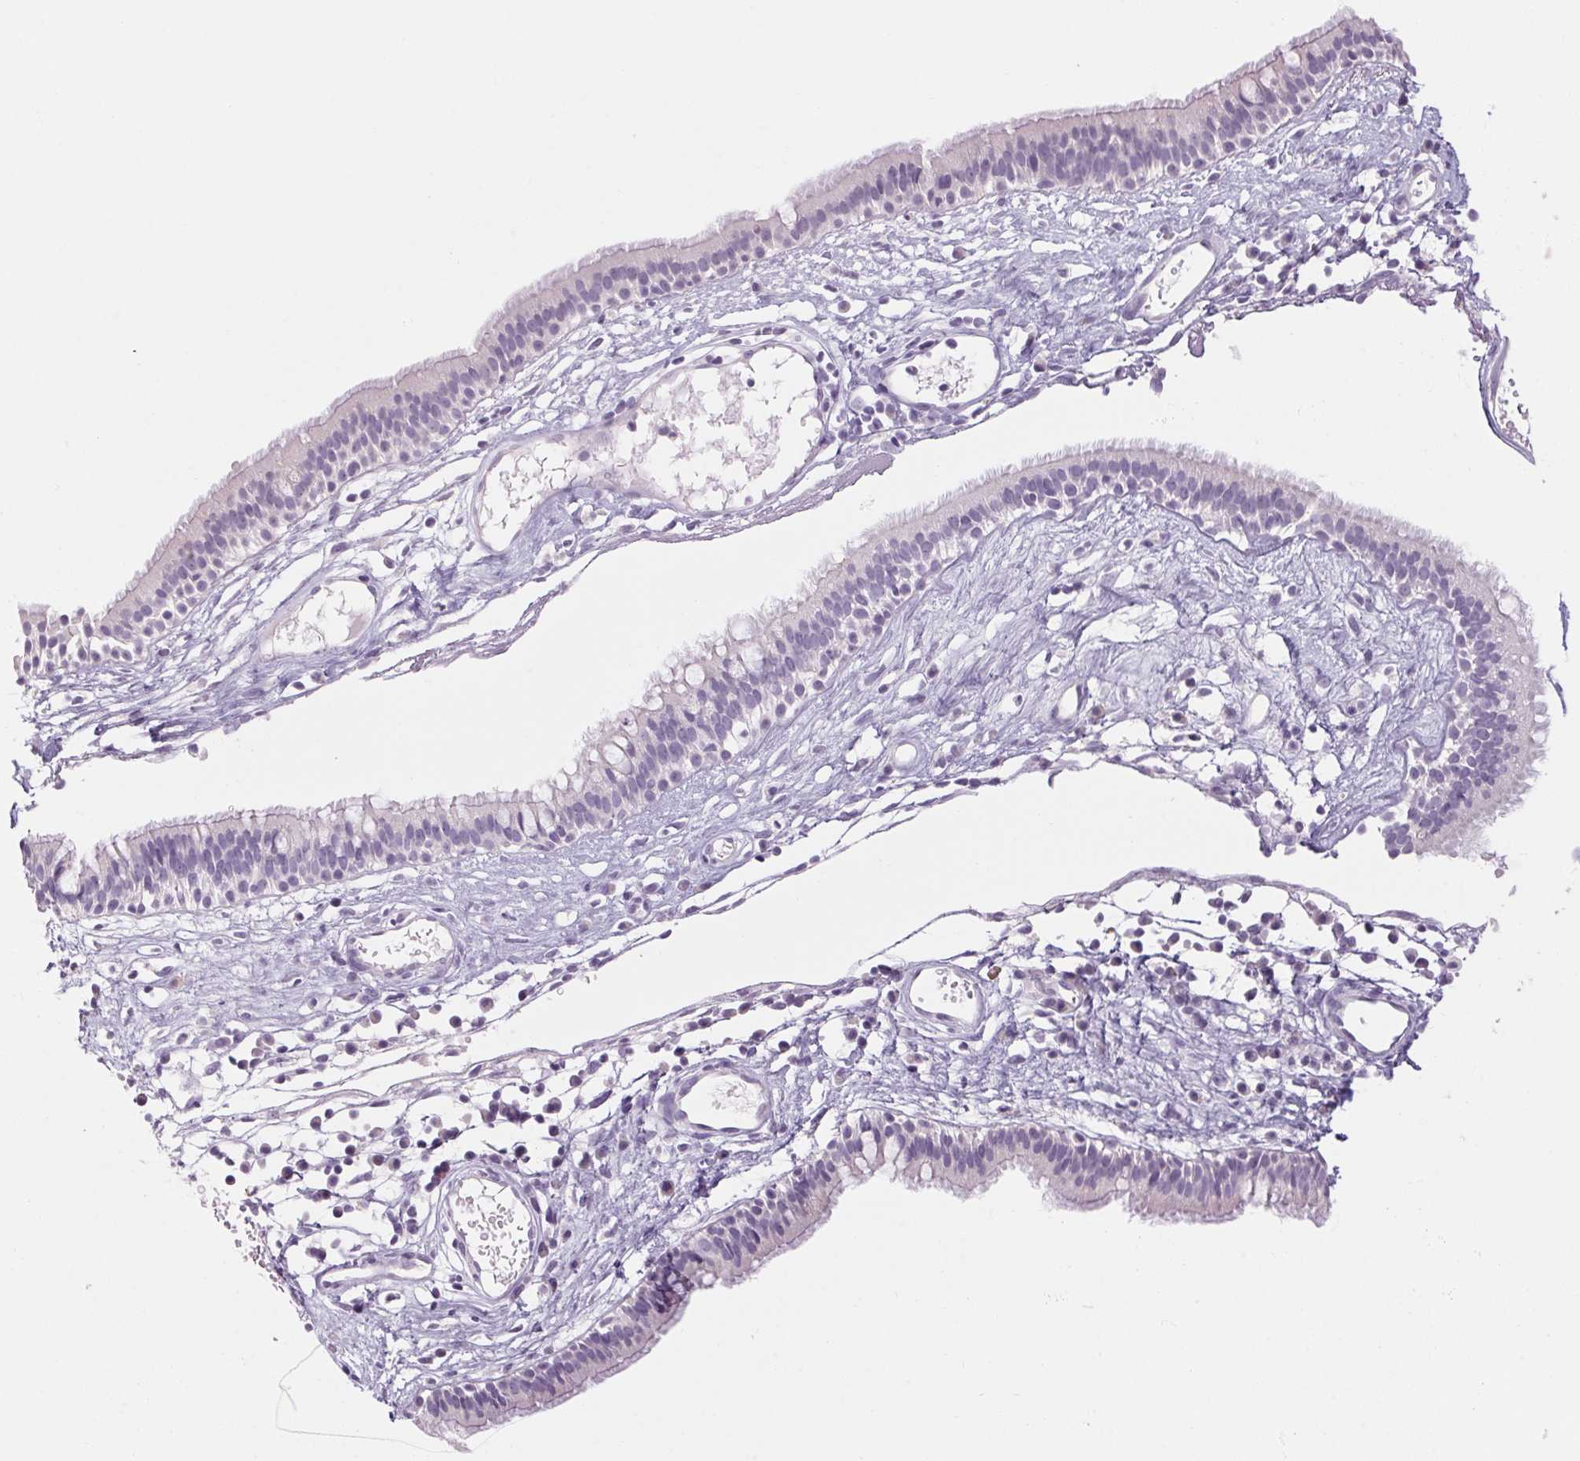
{"staining": {"intensity": "negative", "quantity": "none", "location": "none"}, "tissue": "nasopharynx", "cell_type": "Respiratory epithelial cells", "image_type": "normal", "snomed": [{"axis": "morphology", "description": "Normal tissue, NOS"}, {"axis": "topography", "description": "Nasopharynx"}], "caption": "Histopathology image shows no protein expression in respiratory epithelial cells of normal nasopharynx. (Stains: DAB immunohistochemistry with hematoxylin counter stain, Microscopy: brightfield microscopy at high magnification).", "gene": "RPTN", "patient": {"sex": "male", "age": 24}}